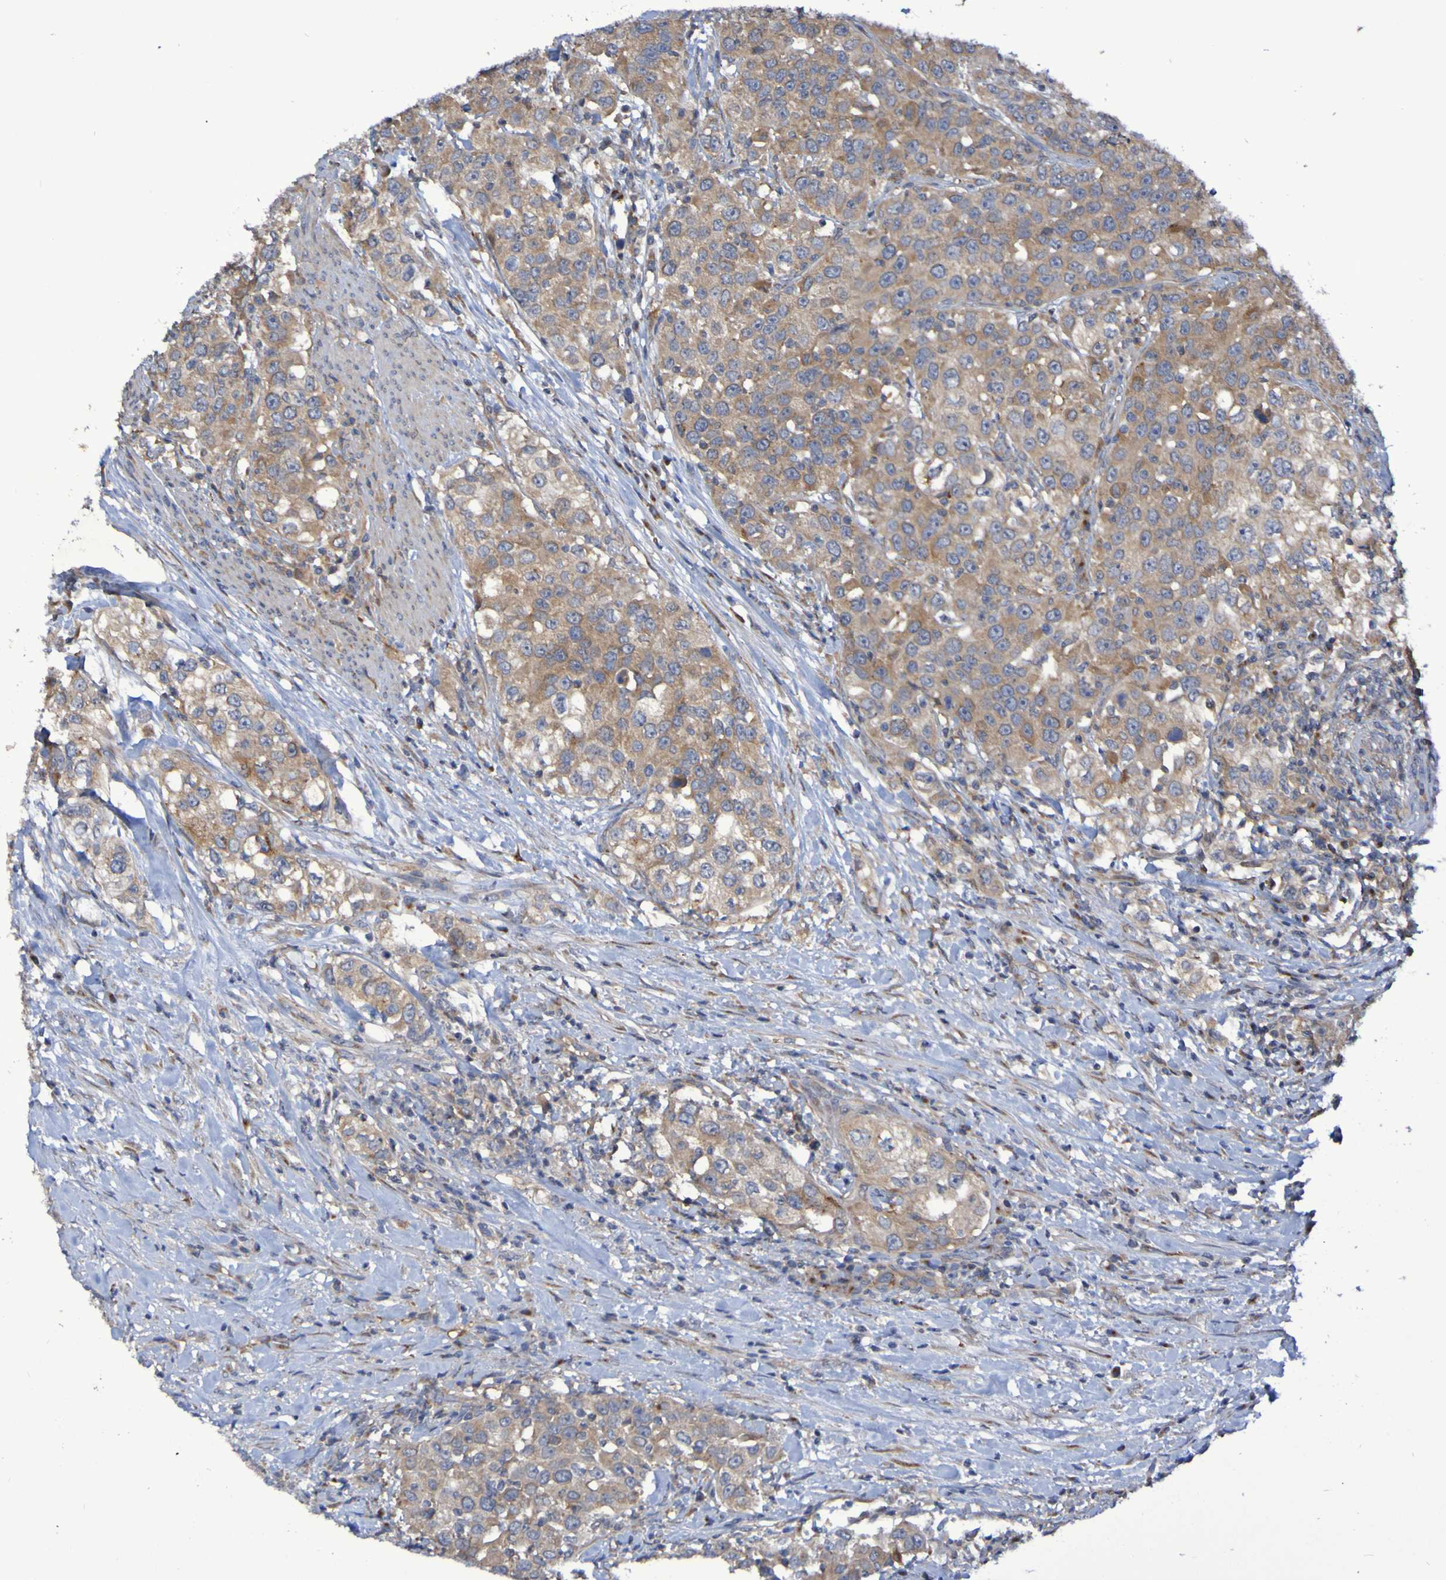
{"staining": {"intensity": "moderate", "quantity": ">75%", "location": "cytoplasmic/membranous"}, "tissue": "urothelial cancer", "cell_type": "Tumor cells", "image_type": "cancer", "snomed": [{"axis": "morphology", "description": "Urothelial carcinoma, High grade"}, {"axis": "topography", "description": "Urinary bladder"}], "caption": "This histopathology image shows IHC staining of high-grade urothelial carcinoma, with medium moderate cytoplasmic/membranous positivity in about >75% of tumor cells.", "gene": "LMBRD2", "patient": {"sex": "female", "age": 80}}